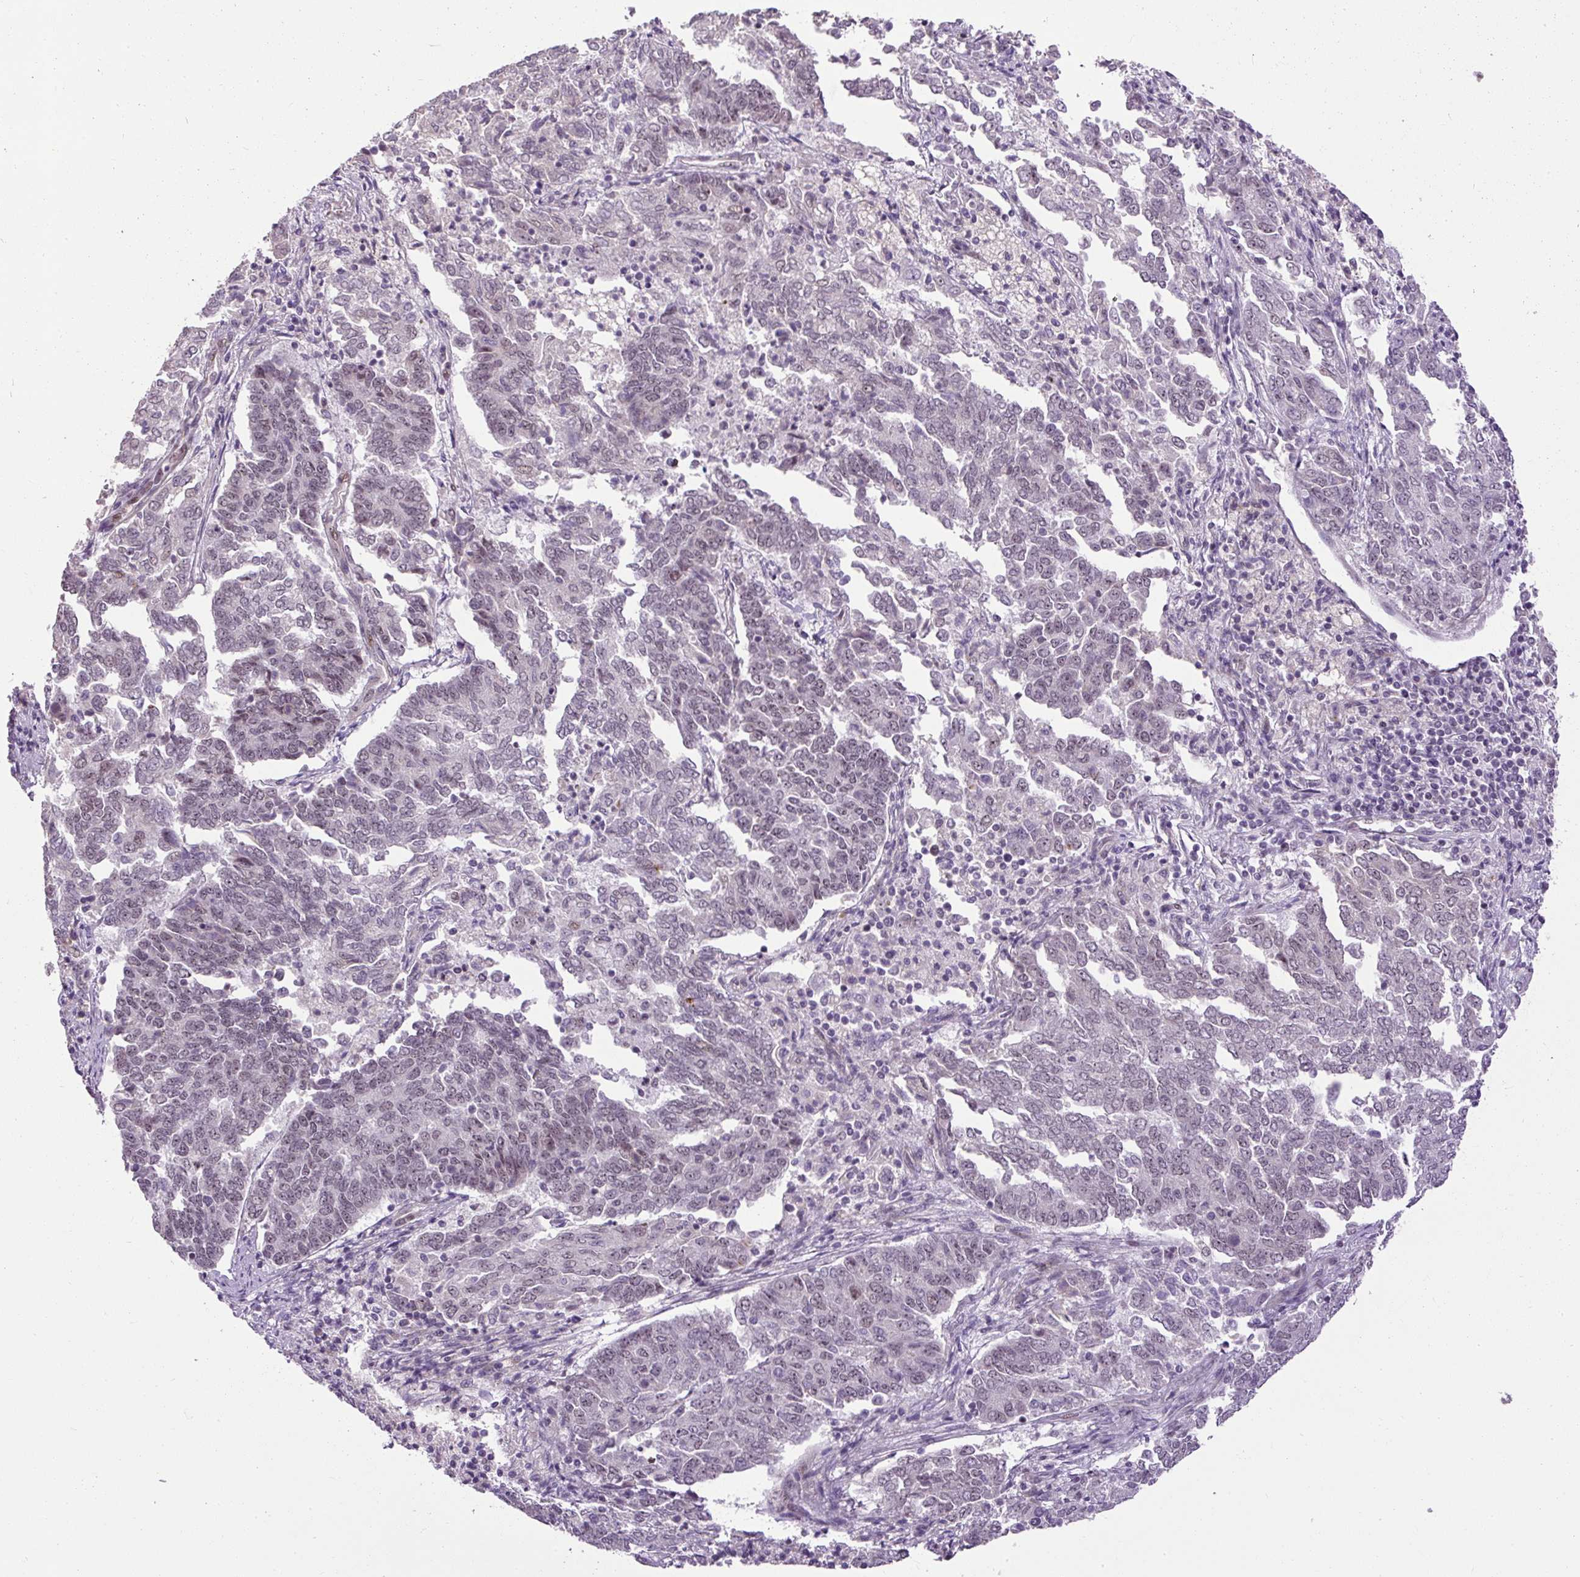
{"staining": {"intensity": "moderate", "quantity": "<25%", "location": "nuclear"}, "tissue": "endometrial cancer", "cell_type": "Tumor cells", "image_type": "cancer", "snomed": [{"axis": "morphology", "description": "Adenocarcinoma, NOS"}, {"axis": "topography", "description": "Endometrium"}], "caption": "Adenocarcinoma (endometrial) was stained to show a protein in brown. There is low levels of moderate nuclear expression in about <25% of tumor cells.", "gene": "ARHGEF18", "patient": {"sex": "female", "age": 80}}